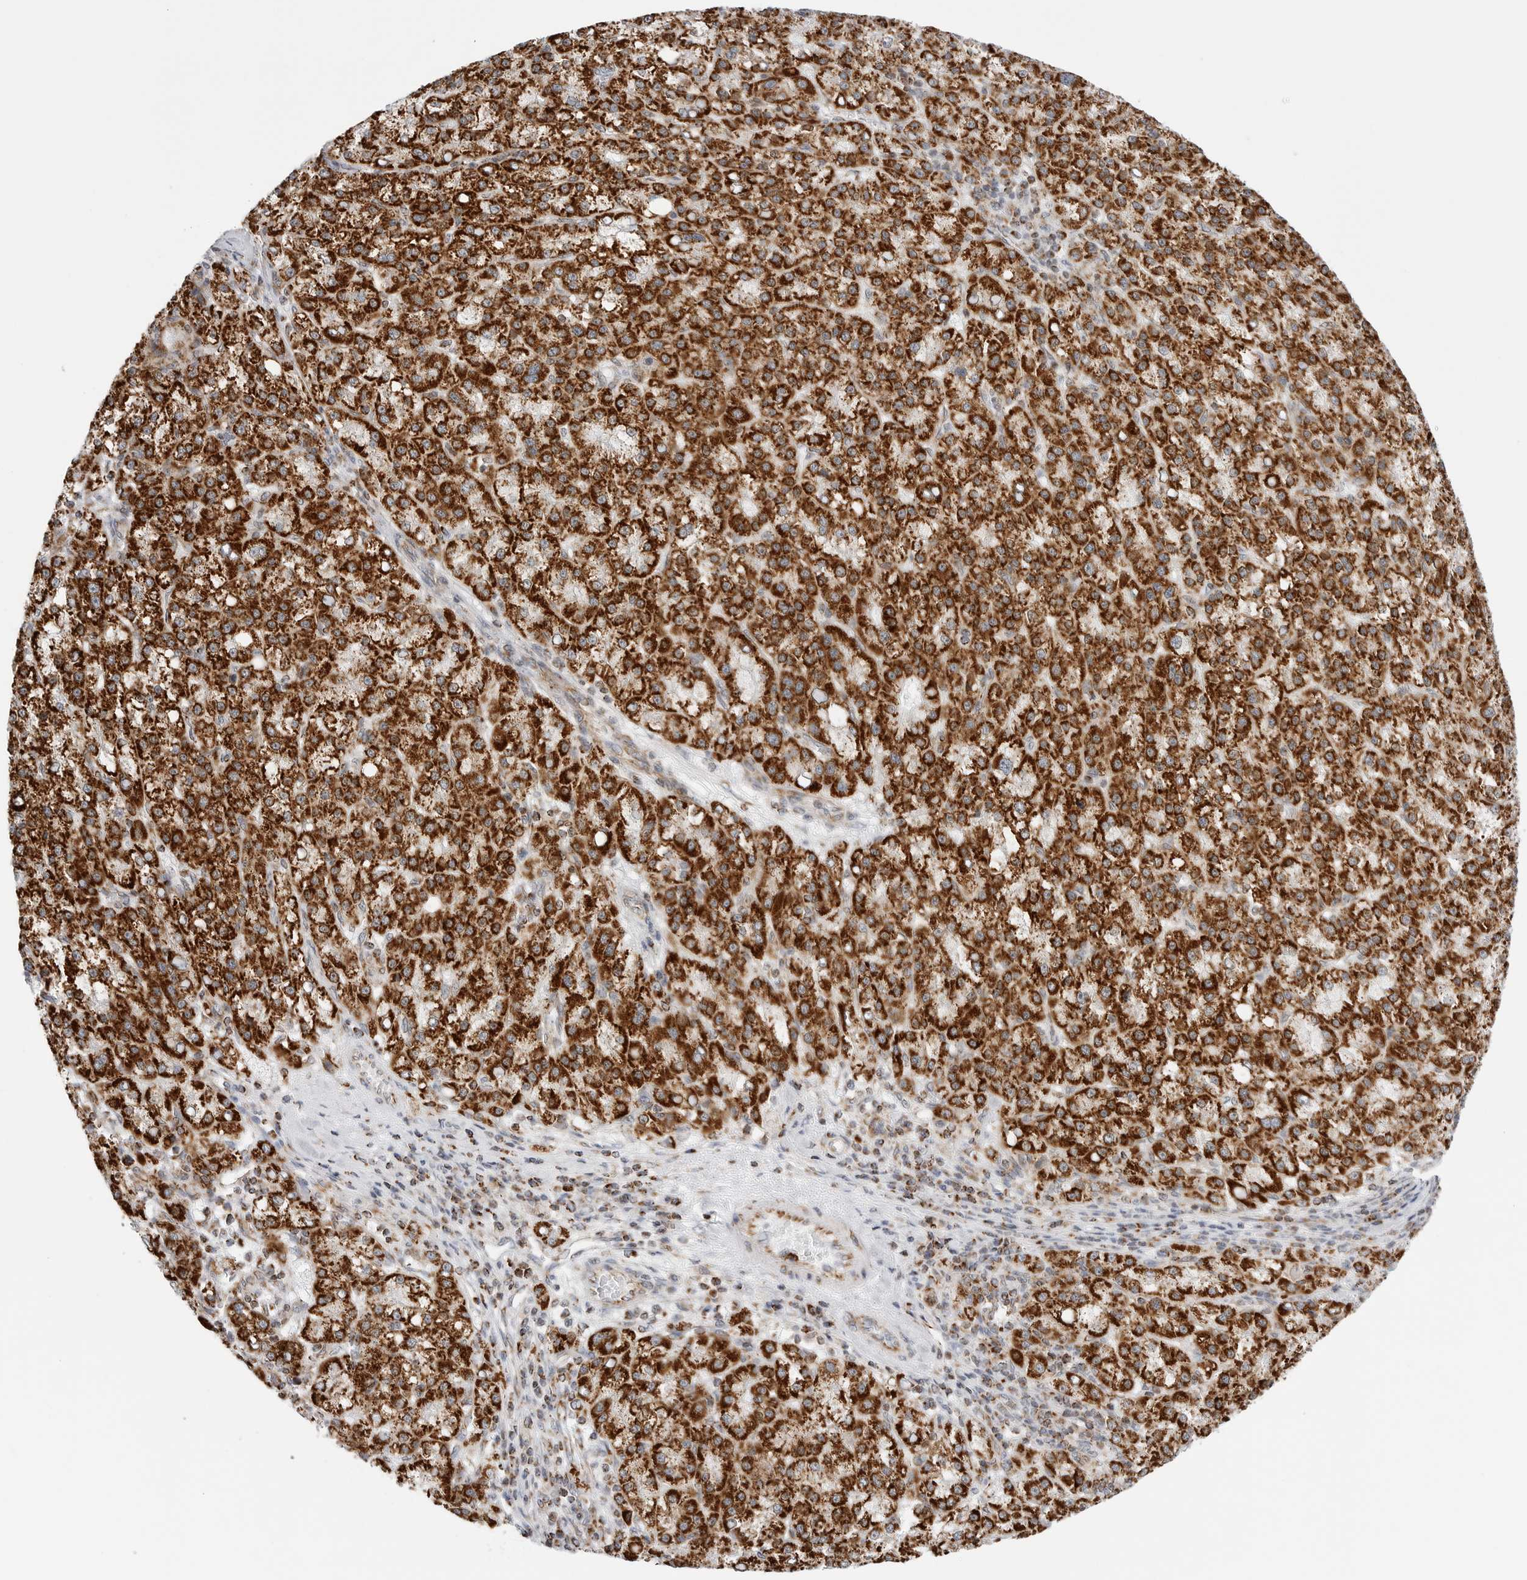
{"staining": {"intensity": "strong", "quantity": ">75%", "location": "cytoplasmic/membranous"}, "tissue": "liver cancer", "cell_type": "Tumor cells", "image_type": "cancer", "snomed": [{"axis": "morphology", "description": "Carcinoma, Hepatocellular, NOS"}, {"axis": "topography", "description": "Liver"}], "caption": "Human liver cancer stained with a brown dye shows strong cytoplasmic/membranous positive positivity in about >75% of tumor cells.", "gene": "ATP5IF1", "patient": {"sex": "female", "age": 58}}